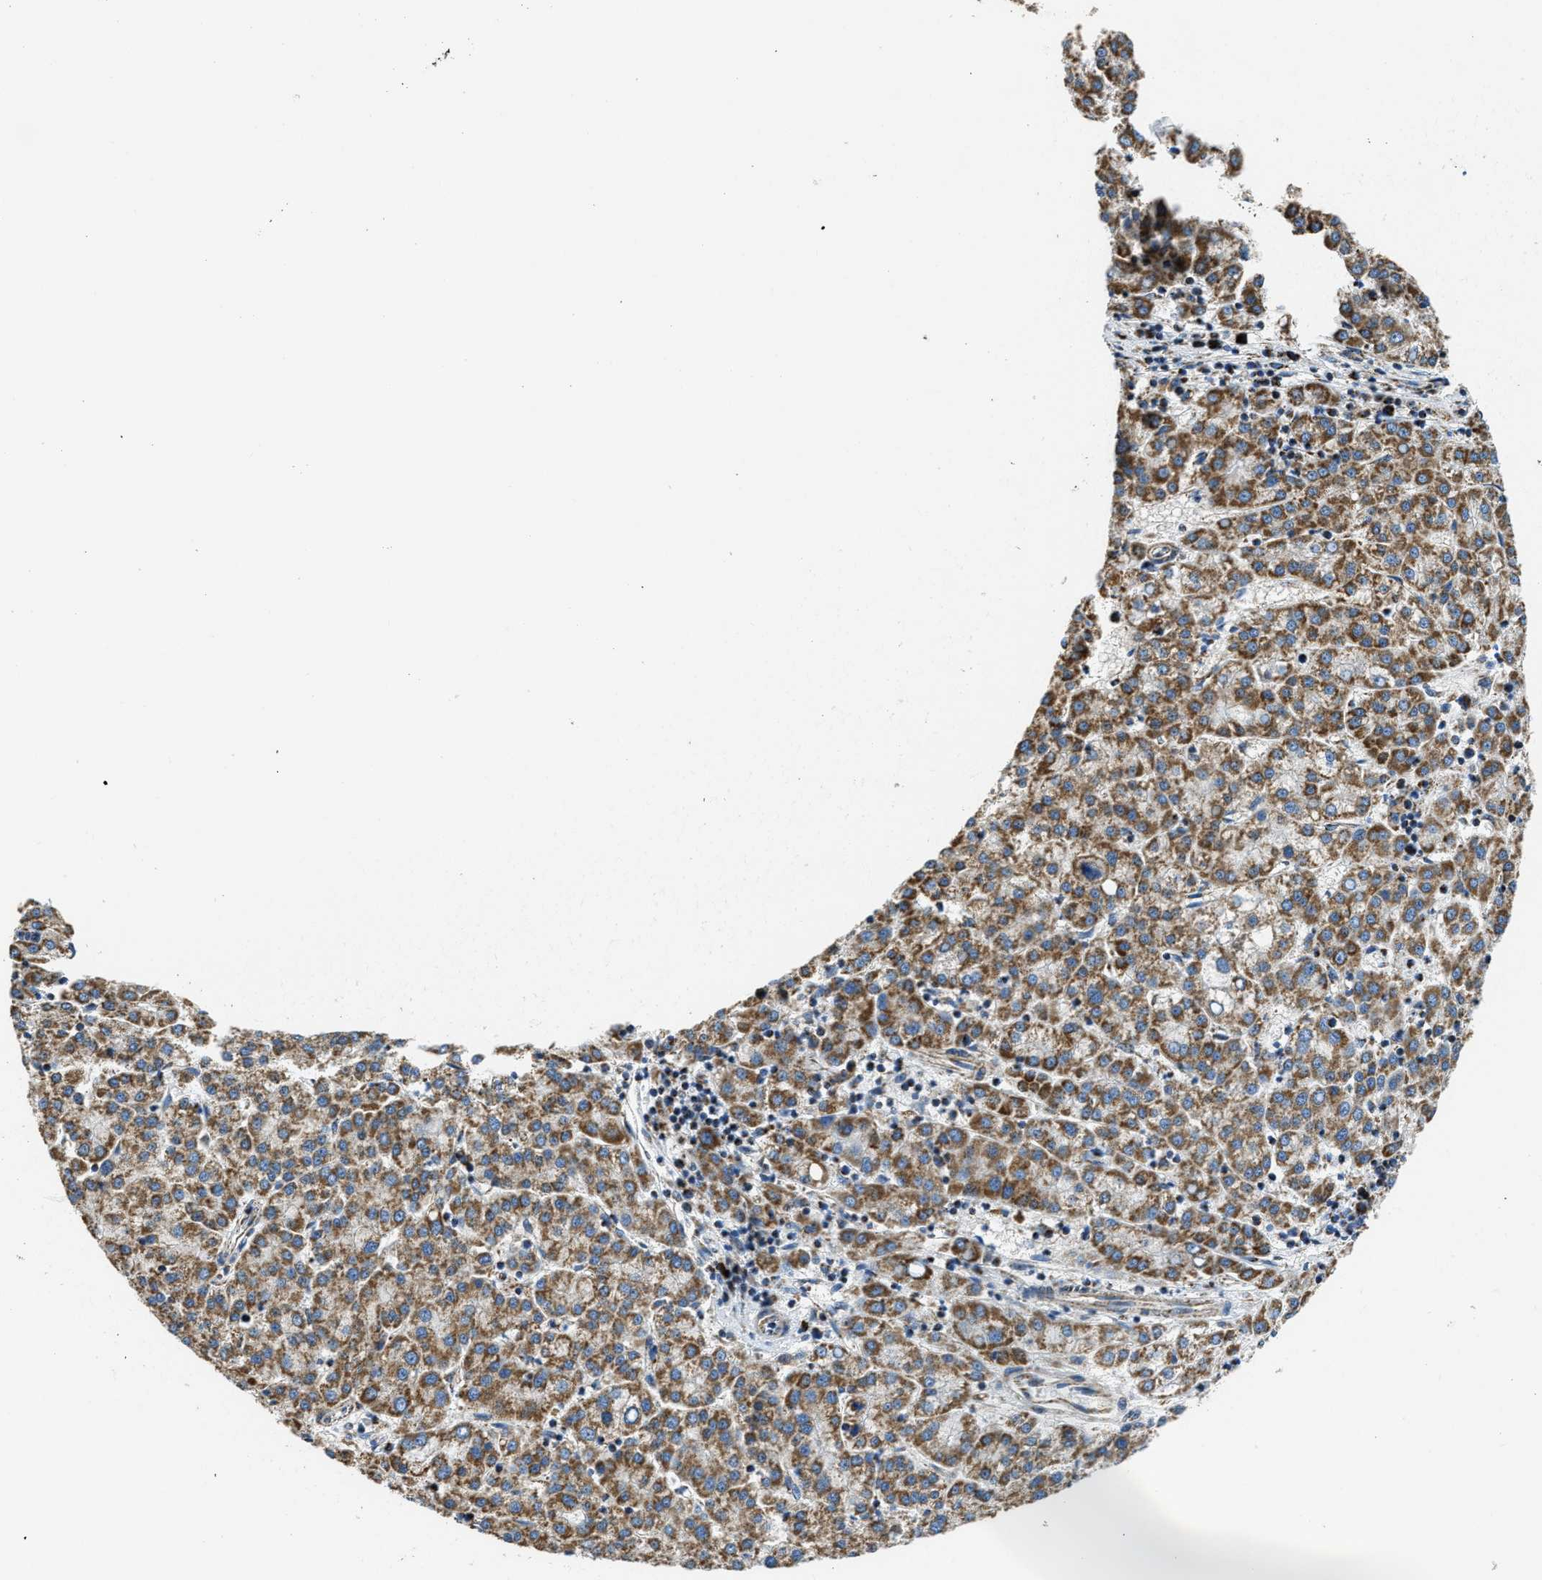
{"staining": {"intensity": "moderate", "quantity": ">75%", "location": "cytoplasmic/membranous"}, "tissue": "liver cancer", "cell_type": "Tumor cells", "image_type": "cancer", "snomed": [{"axis": "morphology", "description": "Carcinoma, Hepatocellular, NOS"}, {"axis": "topography", "description": "Liver"}], "caption": "Liver cancer stained with DAB (3,3'-diaminobenzidine) IHC demonstrates medium levels of moderate cytoplasmic/membranous positivity in about >75% of tumor cells. Using DAB (3,3'-diaminobenzidine) (brown) and hematoxylin (blue) stains, captured at high magnification using brightfield microscopy.", "gene": "STK33", "patient": {"sex": "female", "age": 58}}